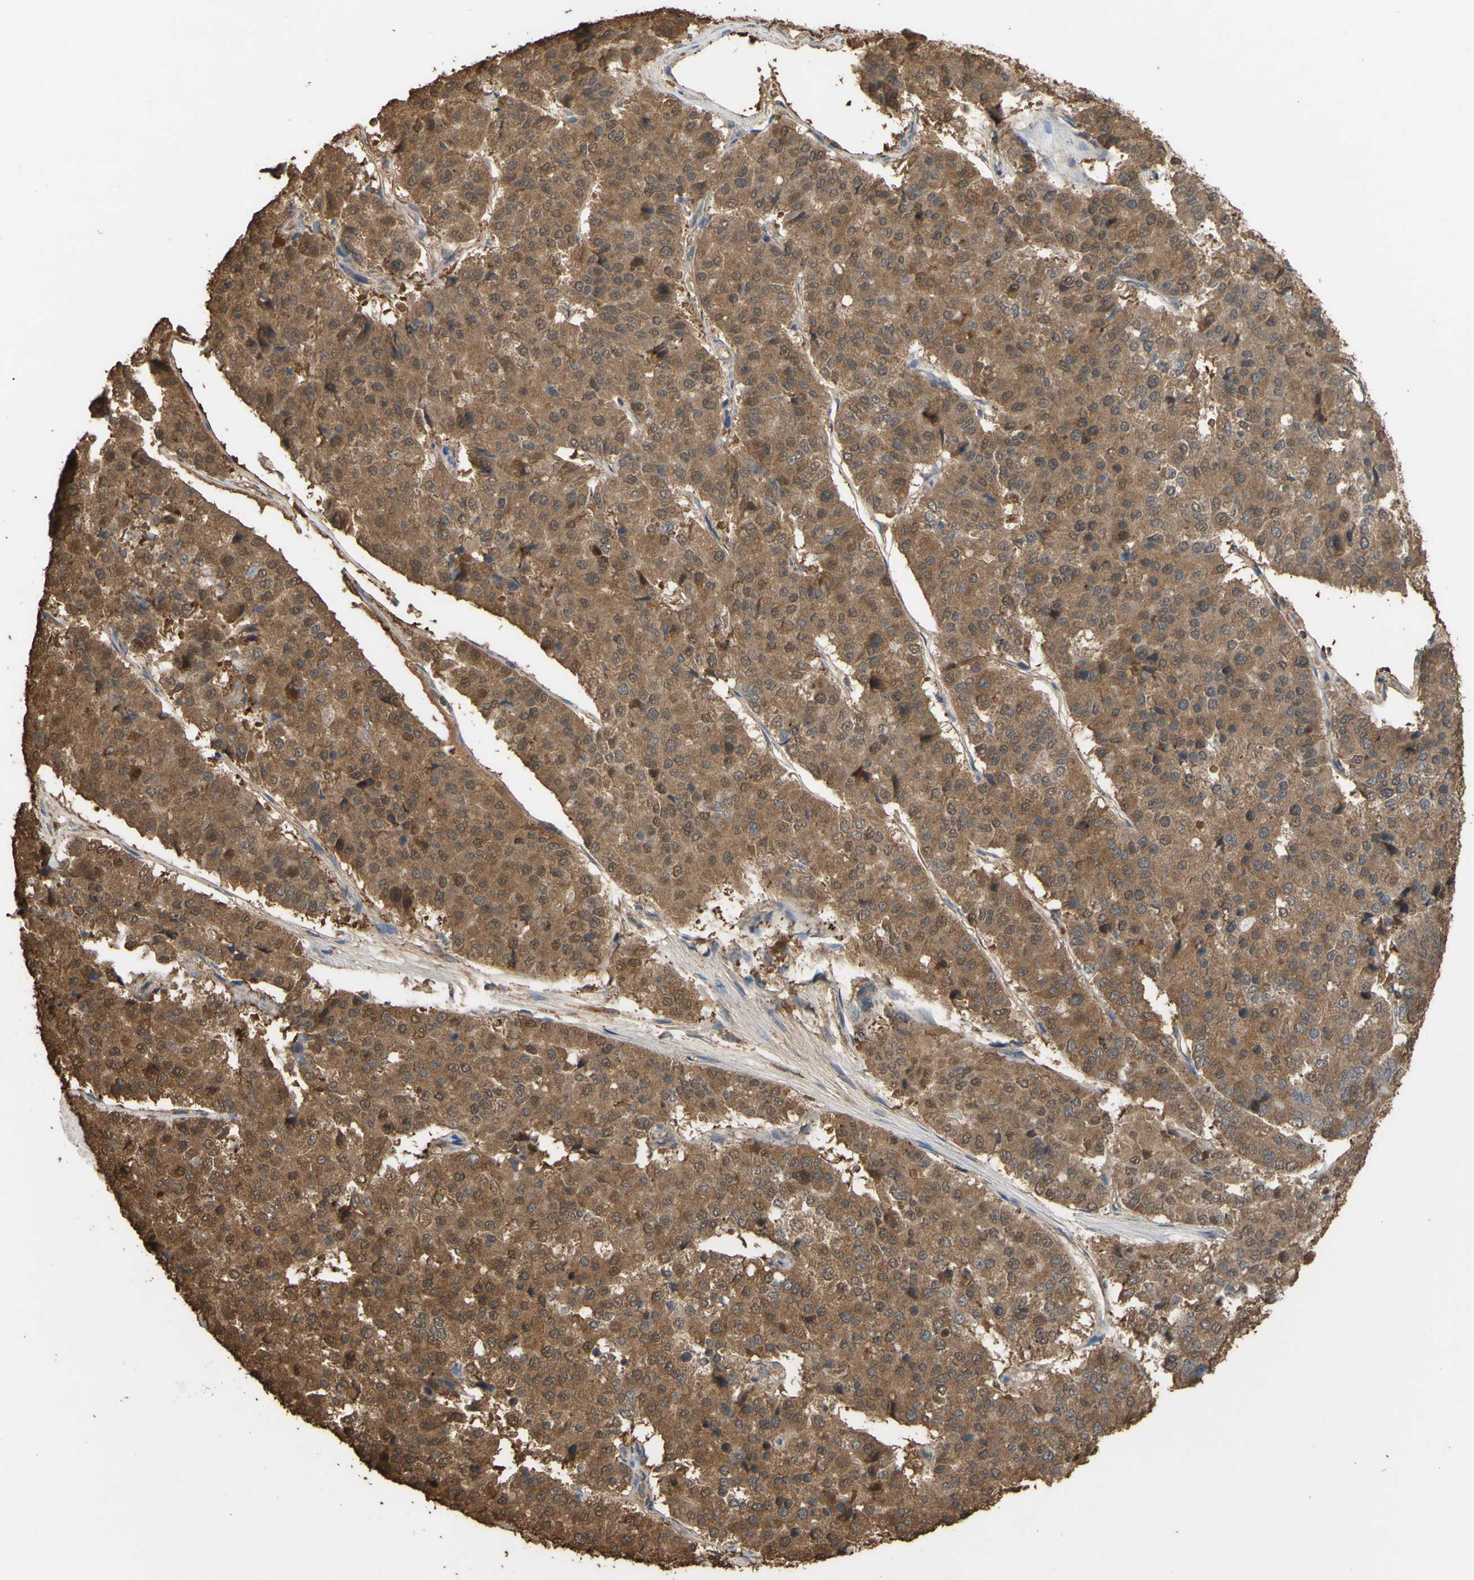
{"staining": {"intensity": "moderate", "quantity": ">75%", "location": "cytoplasmic/membranous"}, "tissue": "pancreatic cancer", "cell_type": "Tumor cells", "image_type": "cancer", "snomed": [{"axis": "morphology", "description": "Adenocarcinoma, NOS"}, {"axis": "topography", "description": "Pancreas"}], "caption": "Human pancreatic cancer (adenocarcinoma) stained with a brown dye displays moderate cytoplasmic/membranous positive positivity in approximately >75% of tumor cells.", "gene": "ALDH9A1", "patient": {"sex": "male", "age": 50}}